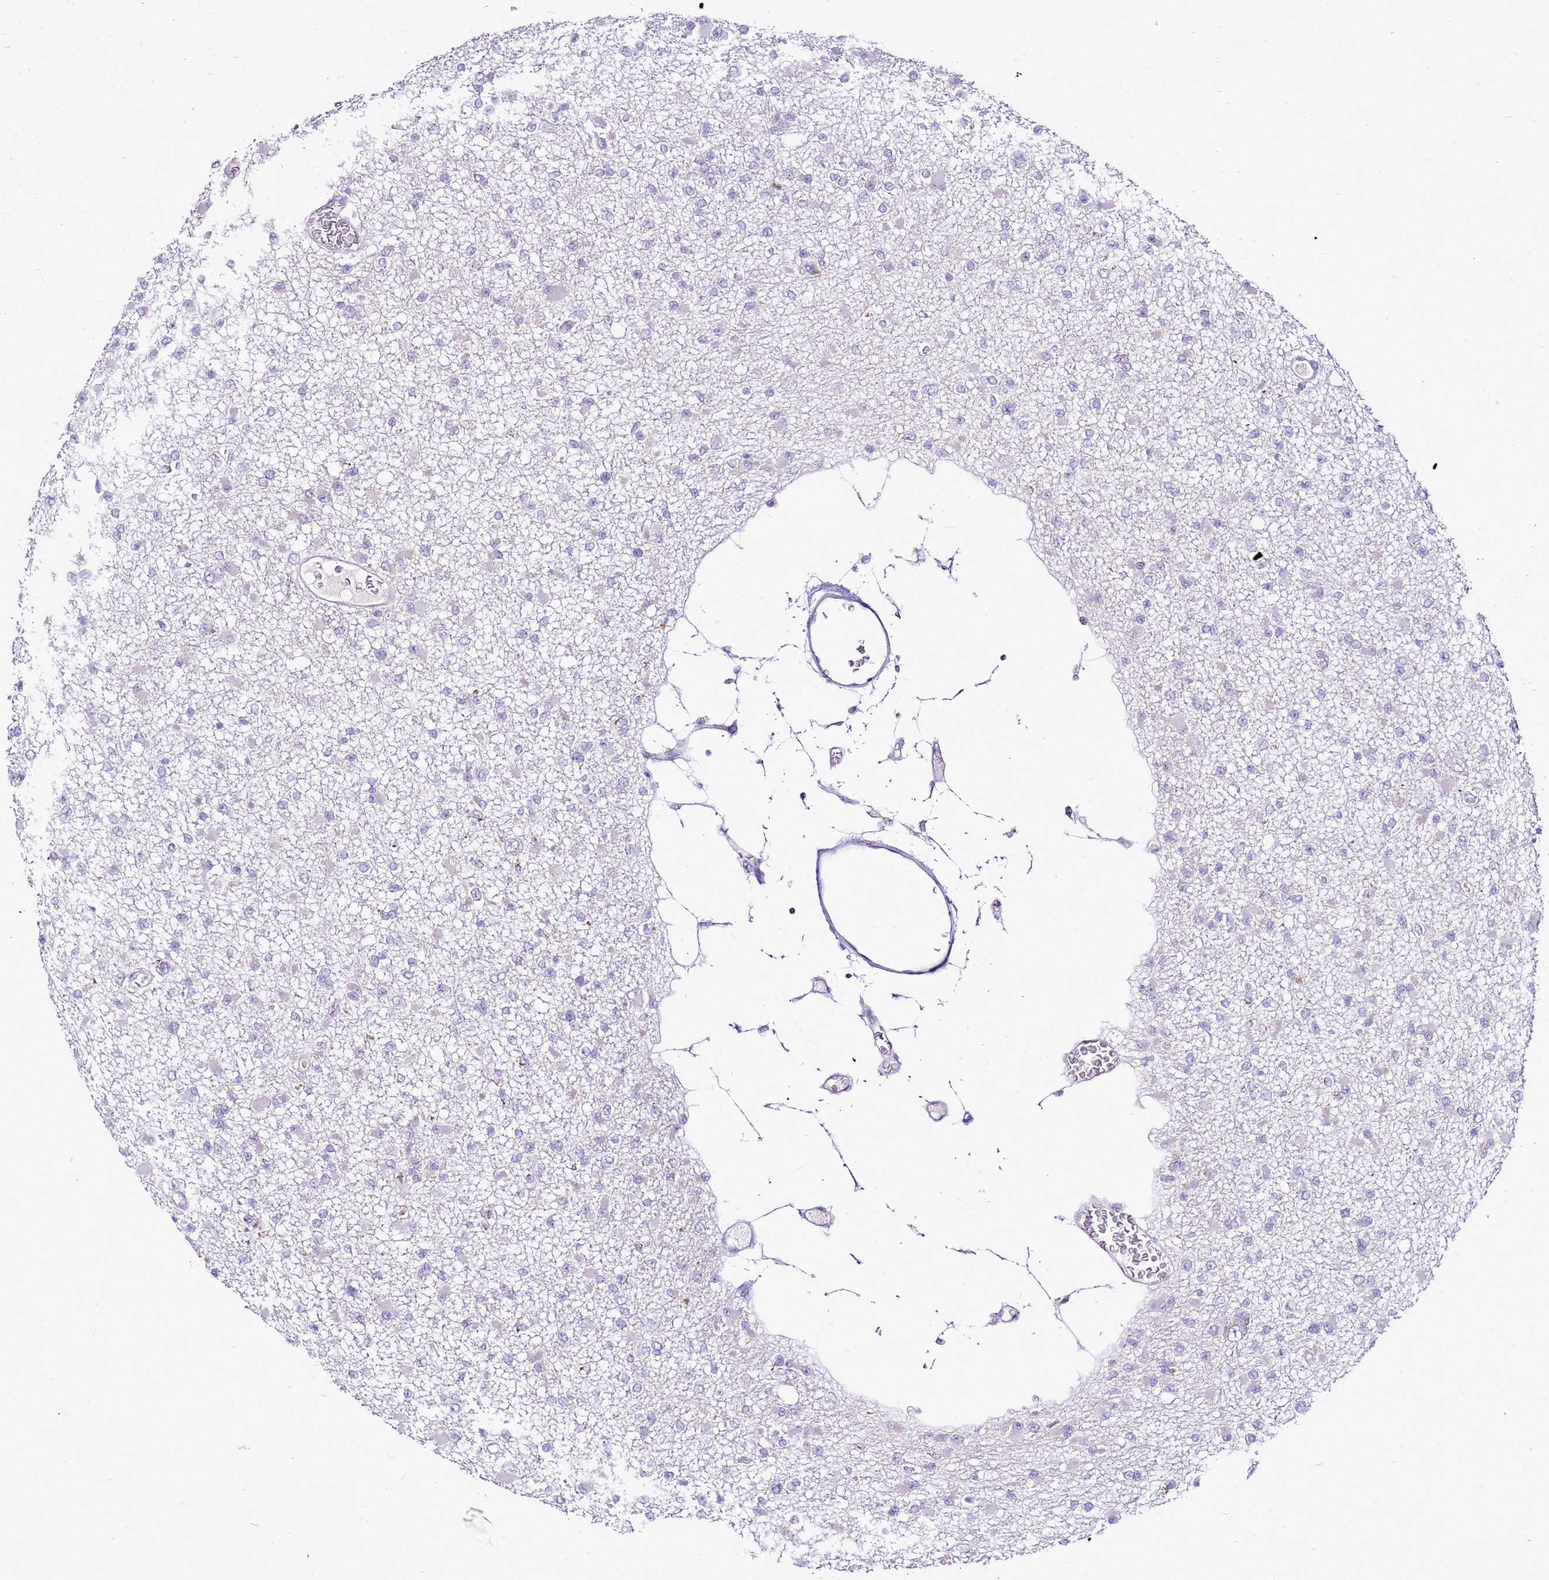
{"staining": {"intensity": "negative", "quantity": "none", "location": "none"}, "tissue": "glioma", "cell_type": "Tumor cells", "image_type": "cancer", "snomed": [{"axis": "morphology", "description": "Glioma, malignant, Low grade"}, {"axis": "topography", "description": "Brain"}], "caption": "DAB (3,3'-diaminobenzidine) immunohistochemical staining of human low-grade glioma (malignant) displays no significant staining in tumor cells.", "gene": "MRPL36", "patient": {"sex": "female", "age": 22}}